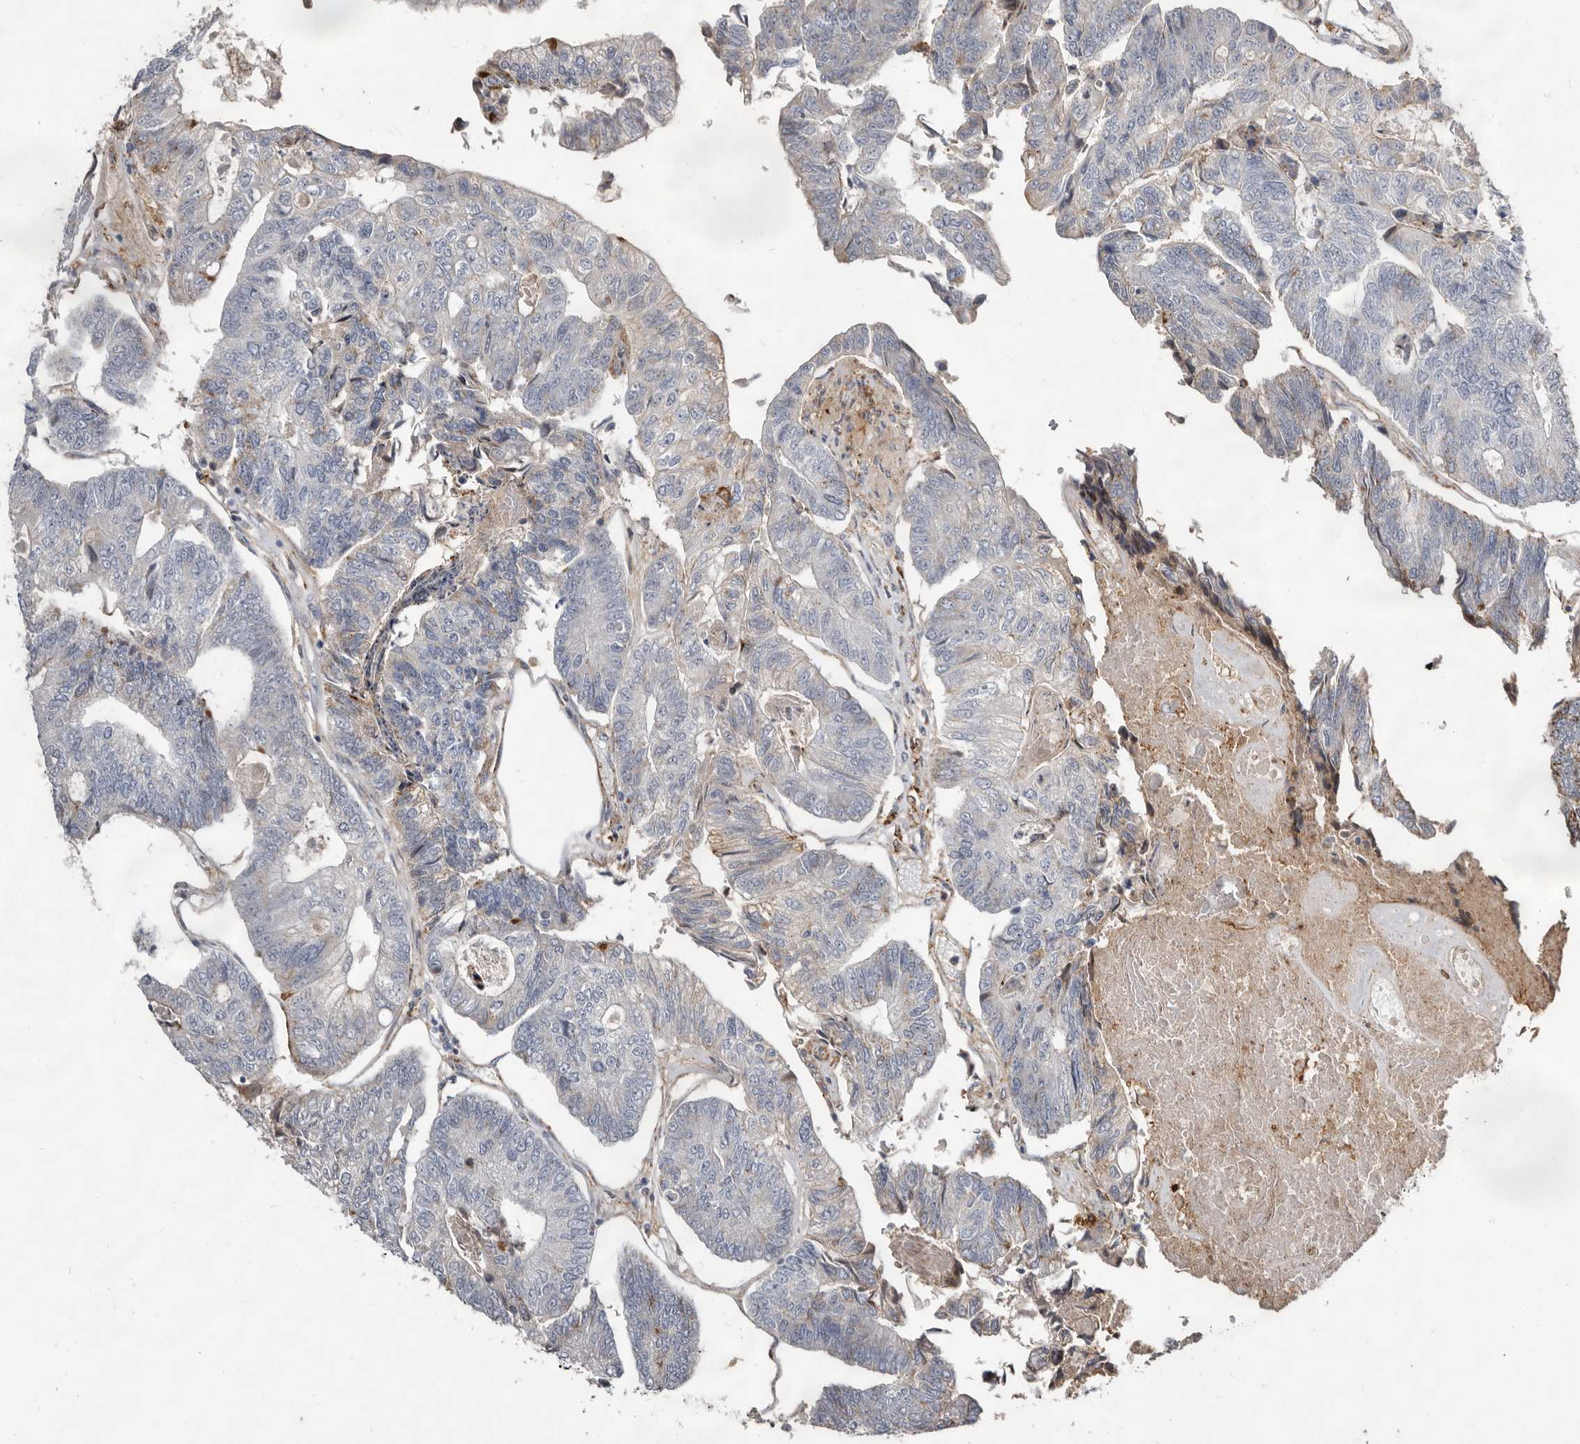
{"staining": {"intensity": "negative", "quantity": "none", "location": "none"}, "tissue": "colorectal cancer", "cell_type": "Tumor cells", "image_type": "cancer", "snomed": [{"axis": "morphology", "description": "Adenocarcinoma, NOS"}, {"axis": "topography", "description": "Colon"}], "caption": "Tumor cells are negative for protein expression in human colorectal cancer. (DAB immunohistochemistry visualized using brightfield microscopy, high magnification).", "gene": "KIF26B", "patient": {"sex": "female", "age": 67}}